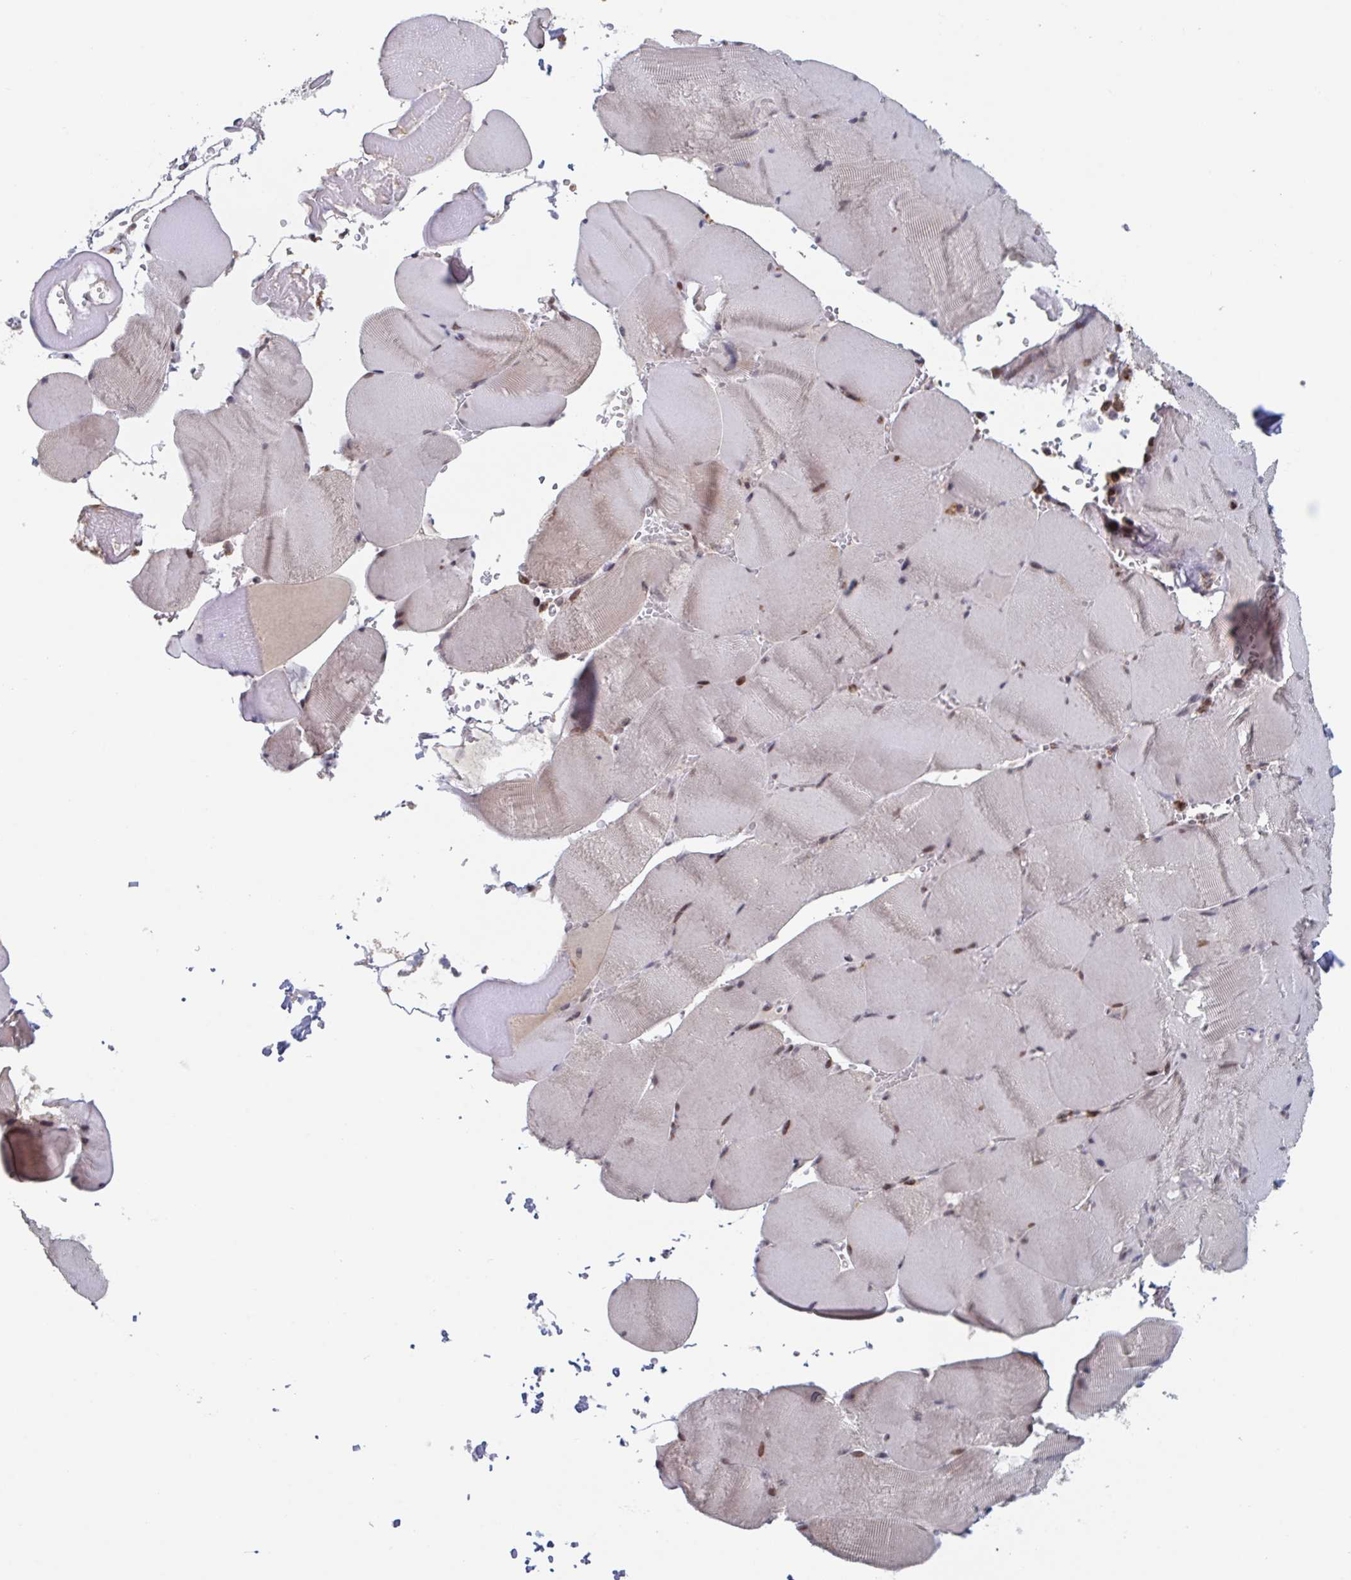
{"staining": {"intensity": "moderate", "quantity": "25%-75%", "location": "cytoplasmic/membranous,nuclear"}, "tissue": "skeletal muscle", "cell_type": "Myocytes", "image_type": "normal", "snomed": [{"axis": "morphology", "description": "Normal tissue, NOS"}, {"axis": "topography", "description": "Skeletal muscle"}, {"axis": "topography", "description": "Head-Neck"}], "caption": "A micrograph showing moderate cytoplasmic/membranous,nuclear expression in about 25%-75% of myocytes in benign skeletal muscle, as visualized by brown immunohistochemical staining.", "gene": "RNF212", "patient": {"sex": "male", "age": 66}}